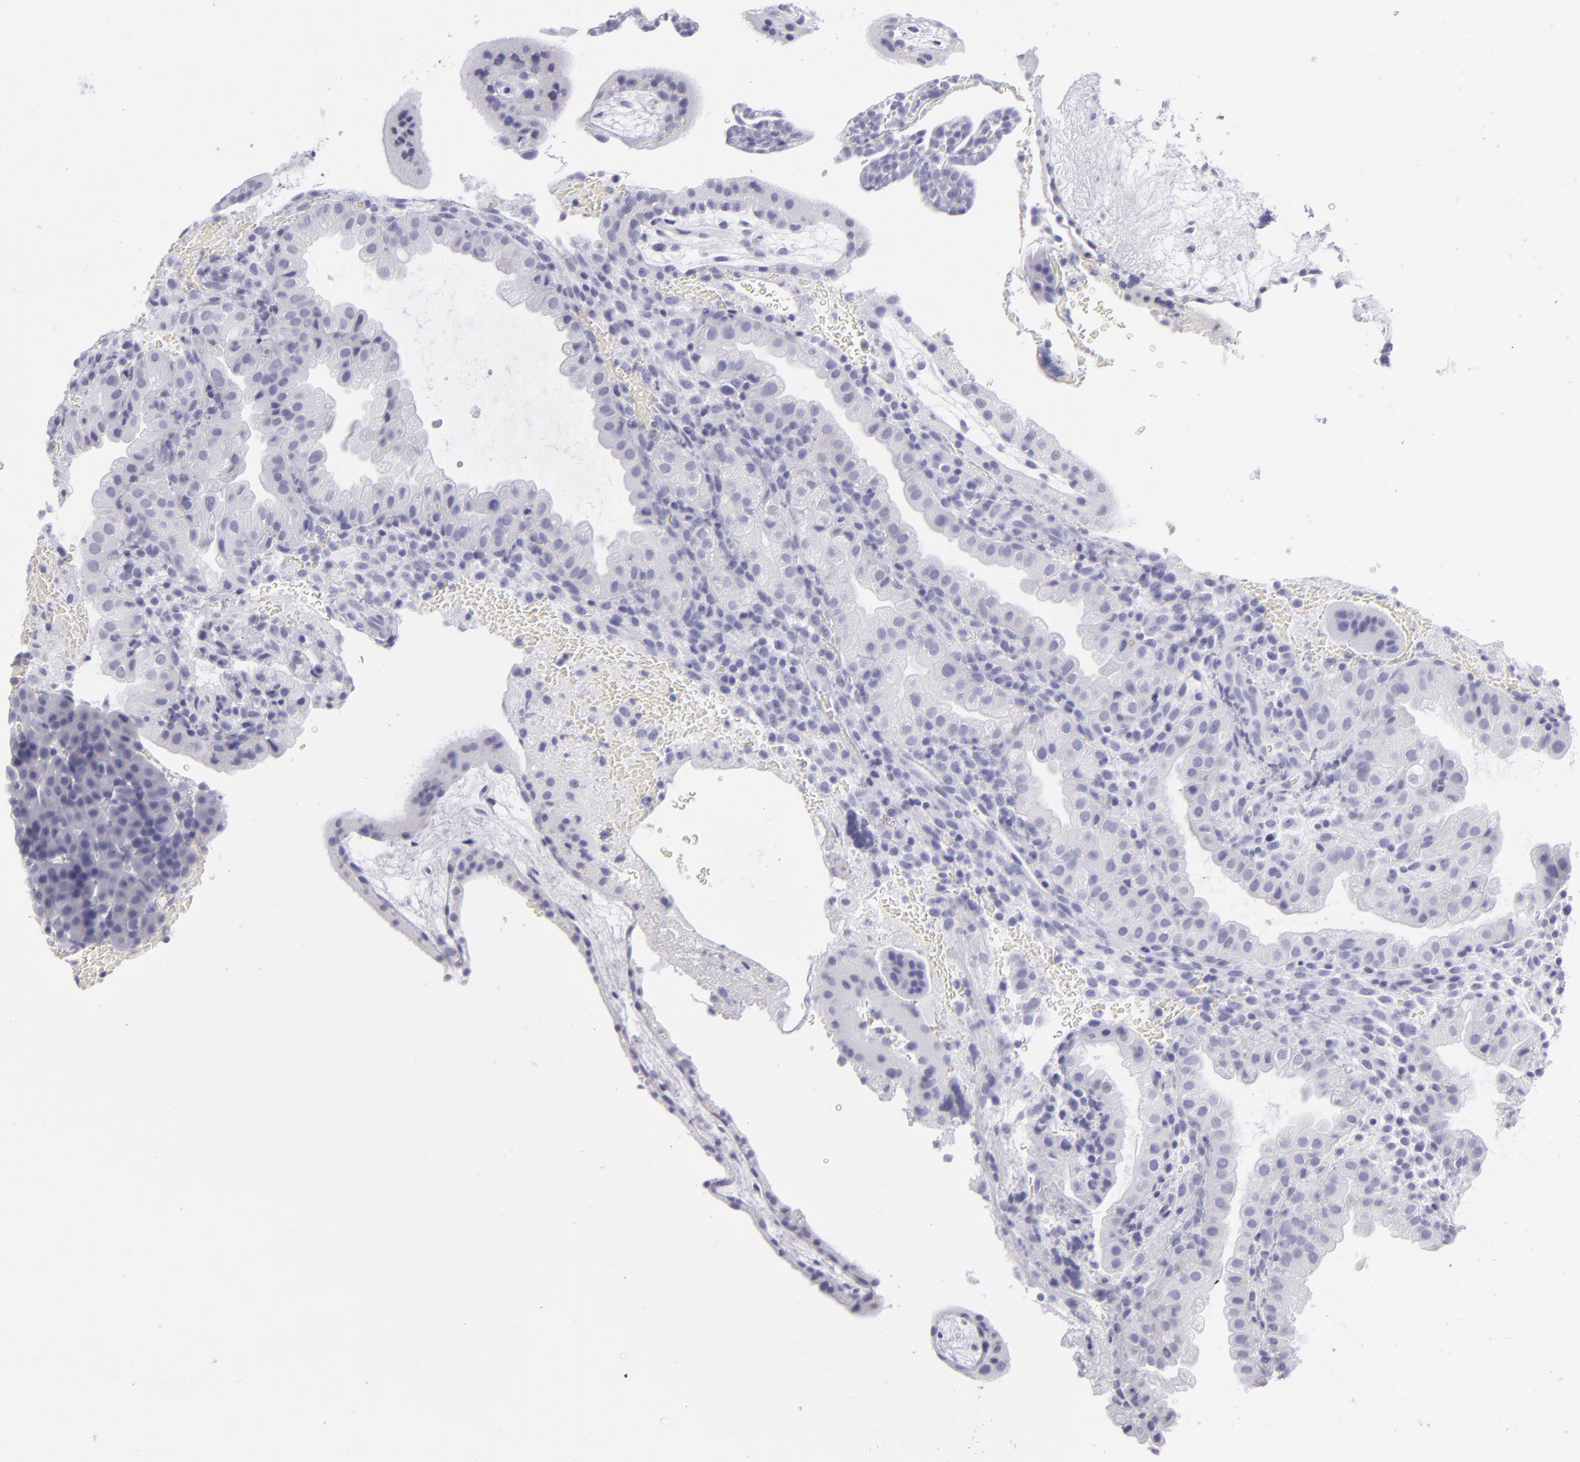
{"staining": {"intensity": "negative", "quantity": "none", "location": "none"}, "tissue": "placenta", "cell_type": "Decidual cells", "image_type": "normal", "snomed": [{"axis": "morphology", "description": "Normal tissue, NOS"}, {"axis": "topography", "description": "Placenta"}], "caption": "The immunohistochemistry photomicrograph has no significant staining in decidual cells of placenta. (DAB (3,3'-diaminobenzidine) IHC with hematoxylin counter stain).", "gene": "PVALB", "patient": {"sex": "female", "age": 19}}